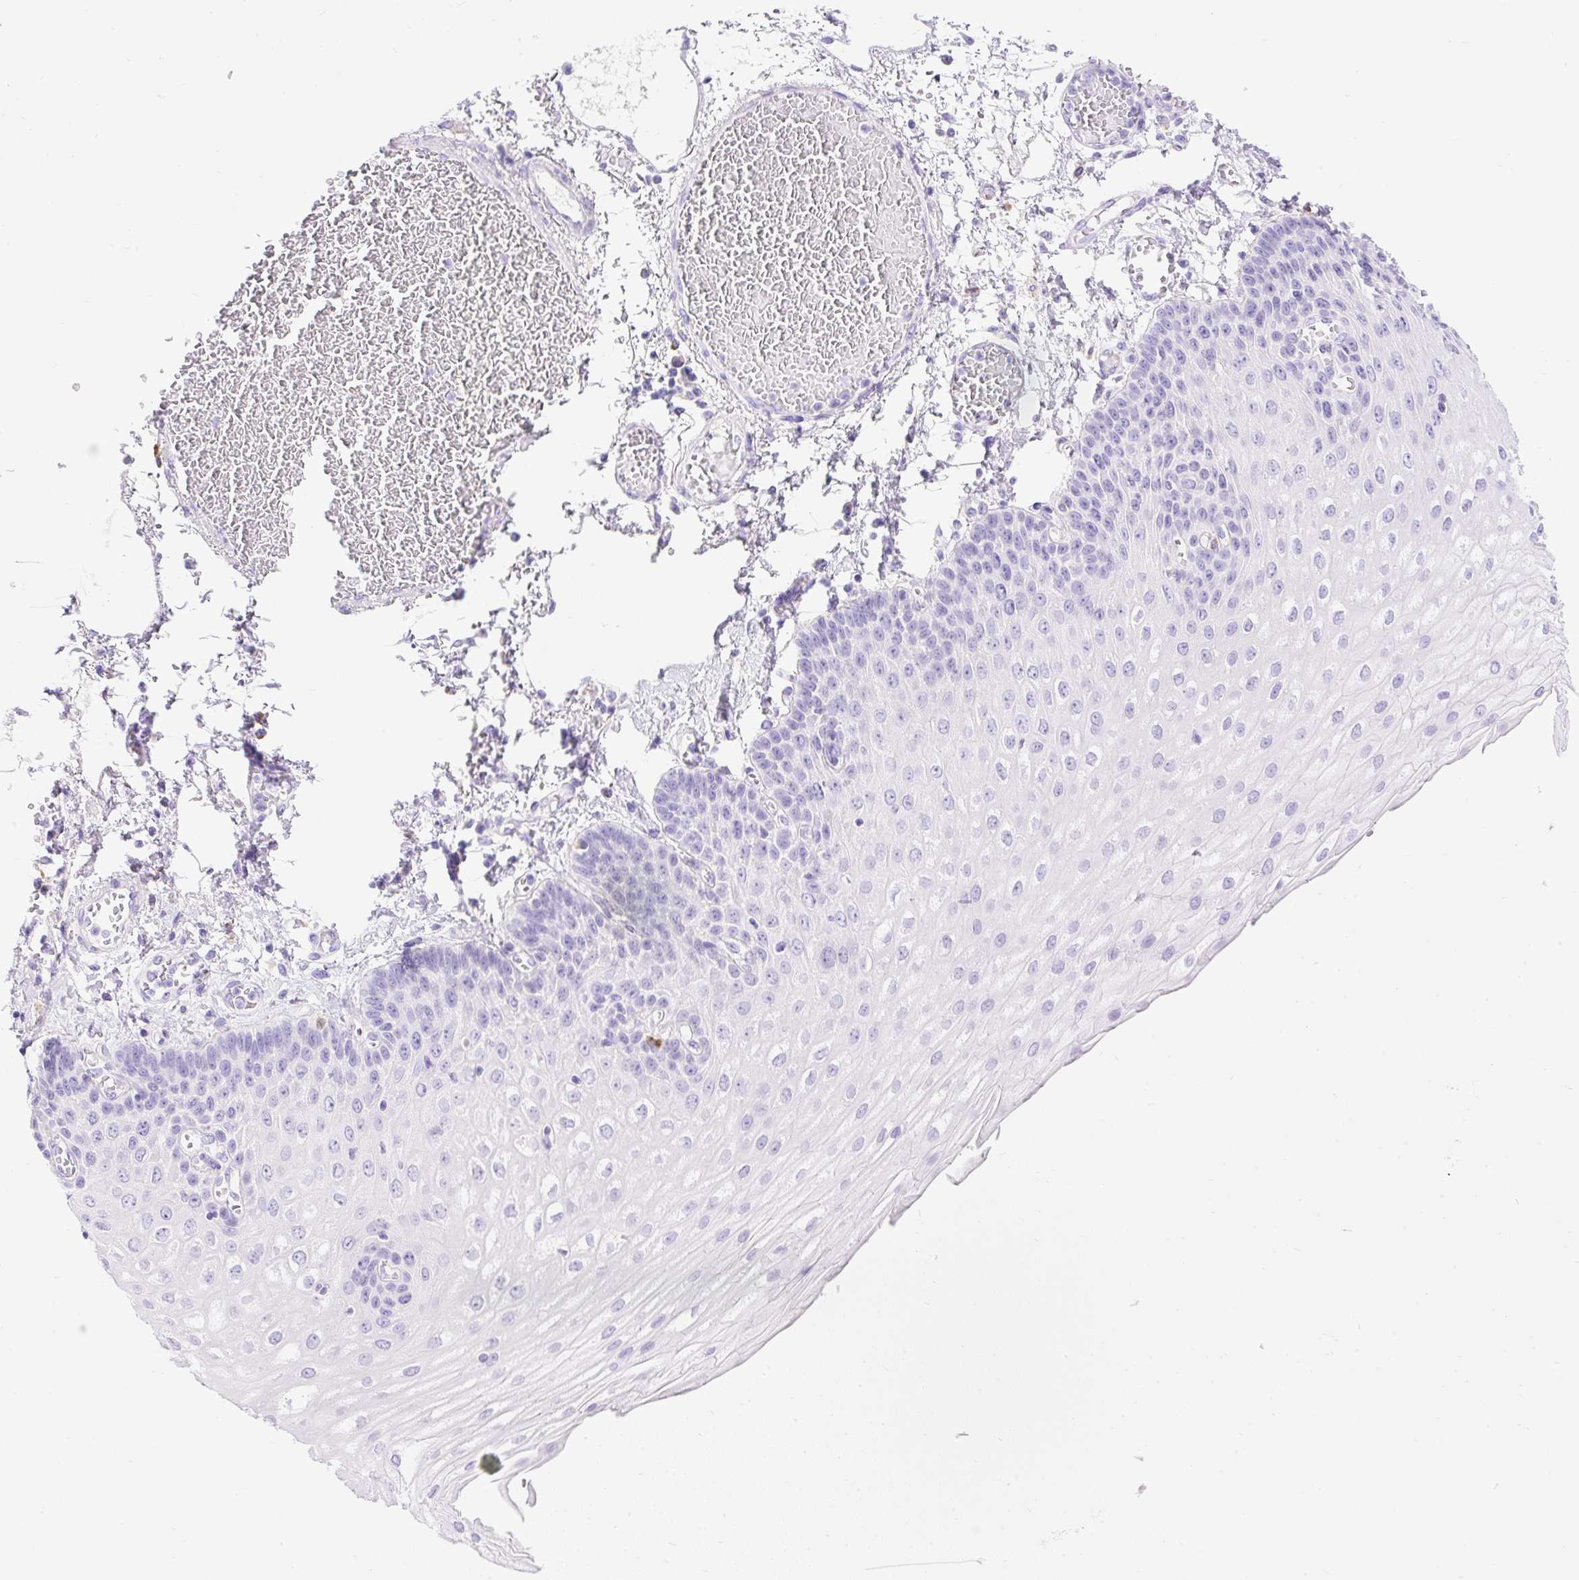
{"staining": {"intensity": "negative", "quantity": "none", "location": "none"}, "tissue": "esophagus", "cell_type": "Squamous epithelial cells", "image_type": "normal", "snomed": [{"axis": "morphology", "description": "Normal tissue, NOS"}, {"axis": "morphology", "description": "Adenocarcinoma, NOS"}, {"axis": "topography", "description": "Esophagus"}], "caption": "Immunohistochemistry histopathology image of unremarkable esophagus: esophagus stained with DAB reveals no significant protein positivity in squamous epithelial cells.", "gene": "HEXB", "patient": {"sex": "male", "age": 81}}